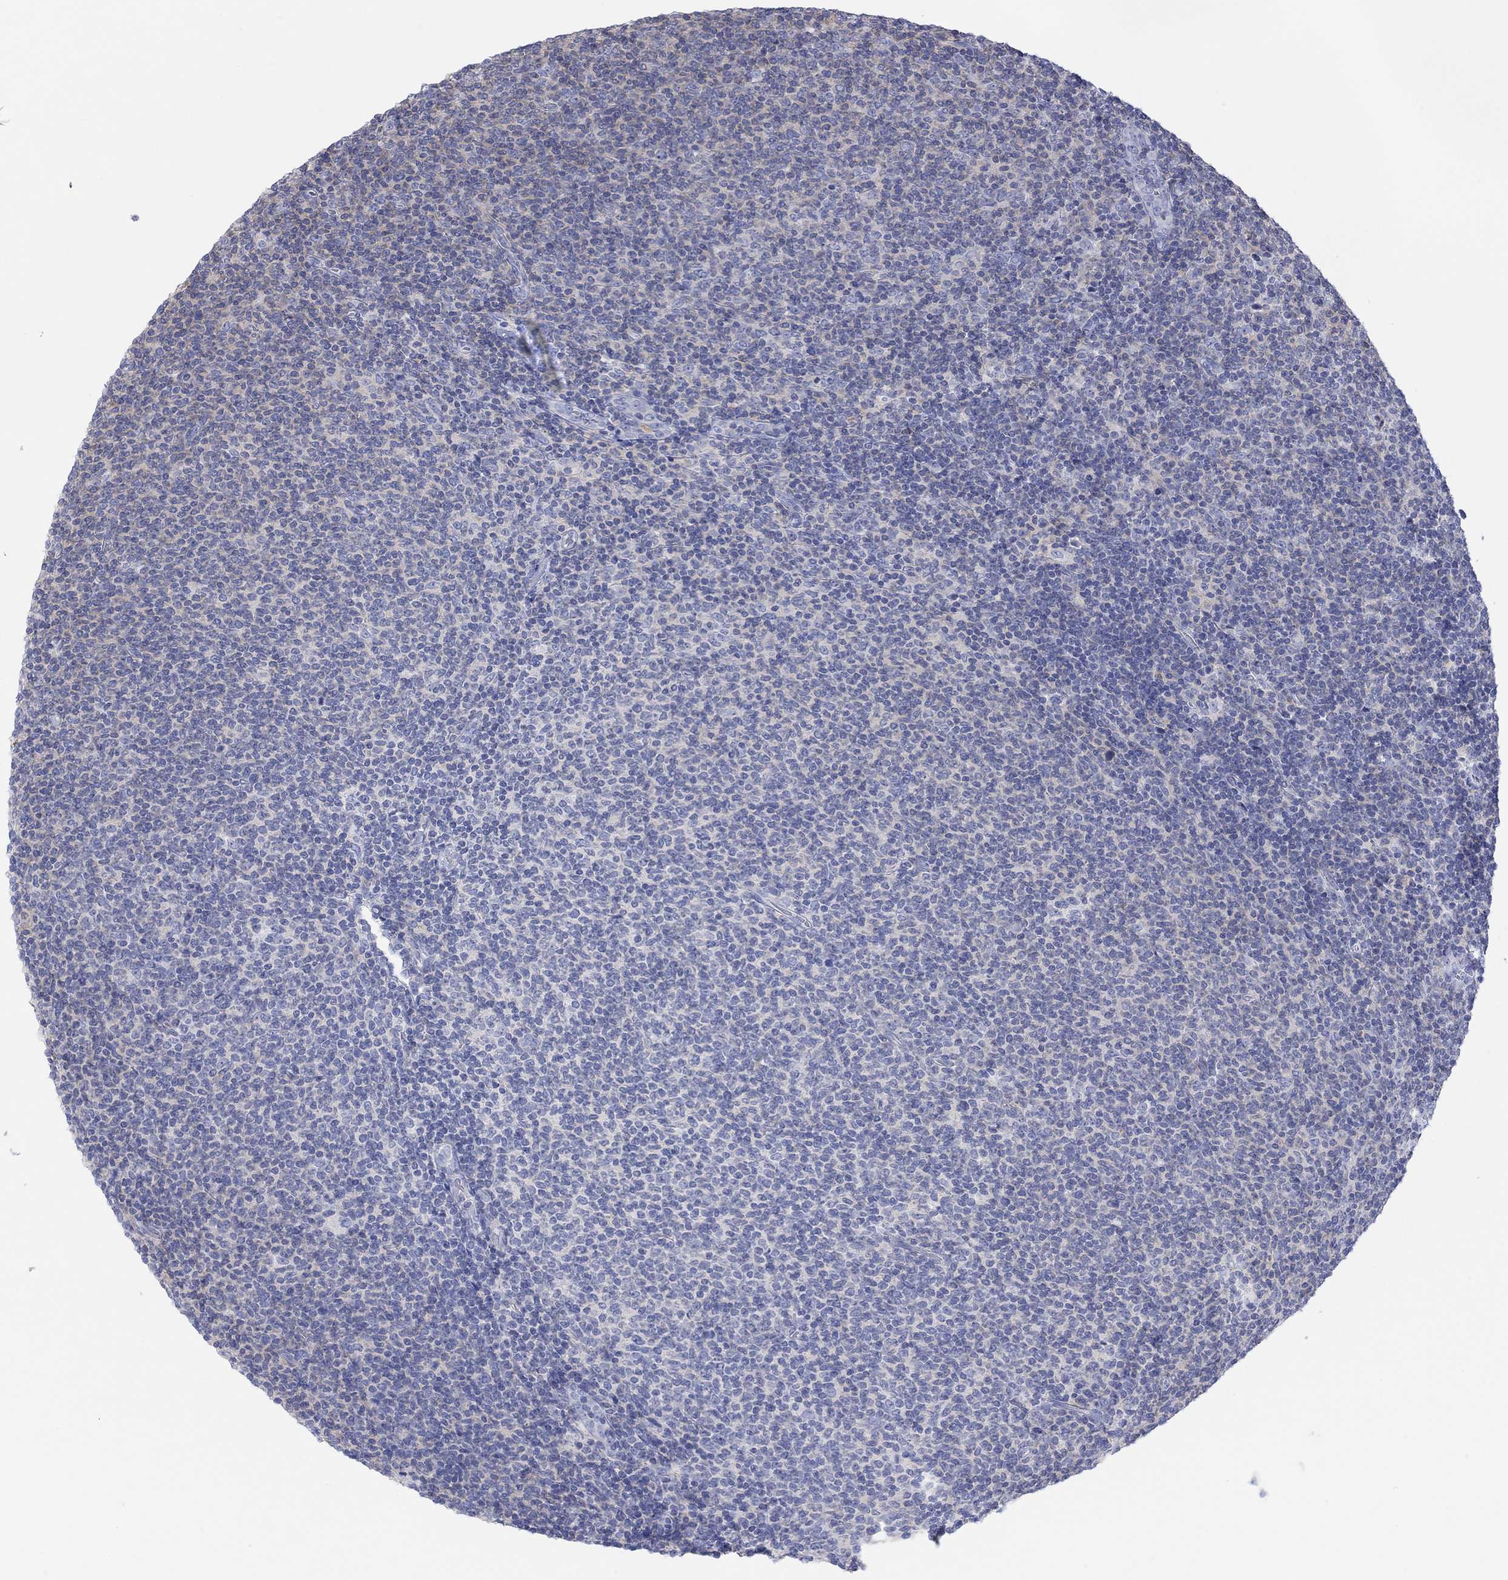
{"staining": {"intensity": "negative", "quantity": "none", "location": "none"}, "tissue": "lymphoma", "cell_type": "Tumor cells", "image_type": "cancer", "snomed": [{"axis": "morphology", "description": "Malignant lymphoma, non-Hodgkin's type, Low grade"}, {"axis": "topography", "description": "Lymph node"}], "caption": "This is an immunohistochemistry micrograph of malignant lymphoma, non-Hodgkin's type (low-grade). There is no staining in tumor cells.", "gene": "PPIL6", "patient": {"sex": "male", "age": 52}}